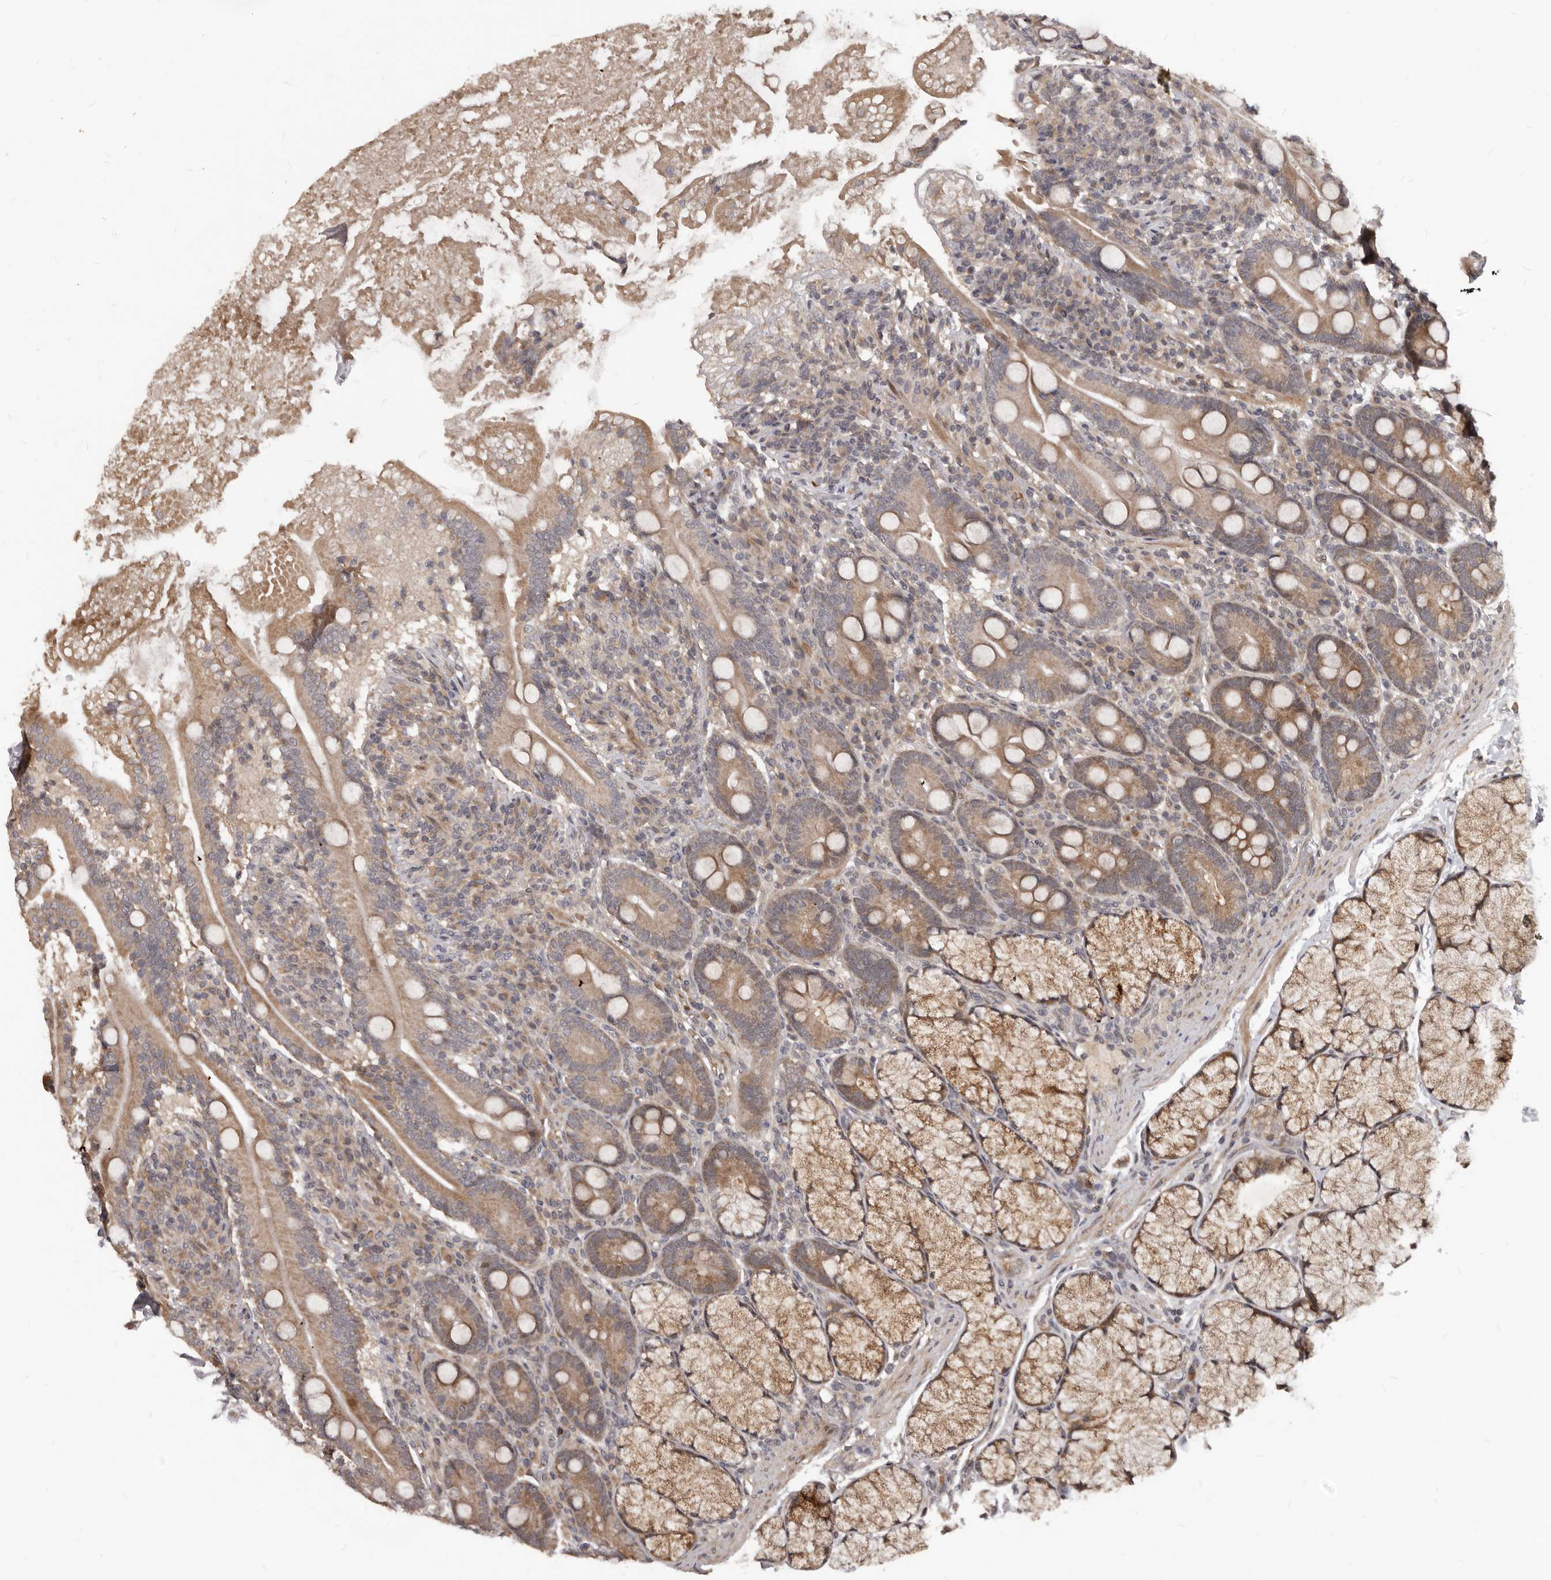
{"staining": {"intensity": "moderate", "quantity": ">75%", "location": "cytoplasmic/membranous"}, "tissue": "duodenum", "cell_type": "Glandular cells", "image_type": "normal", "snomed": [{"axis": "morphology", "description": "Normal tissue, NOS"}, {"axis": "topography", "description": "Duodenum"}], "caption": "Approximately >75% of glandular cells in normal duodenum show moderate cytoplasmic/membranous protein positivity as visualized by brown immunohistochemical staining.", "gene": "GABPB2", "patient": {"sex": "male", "age": 35}}